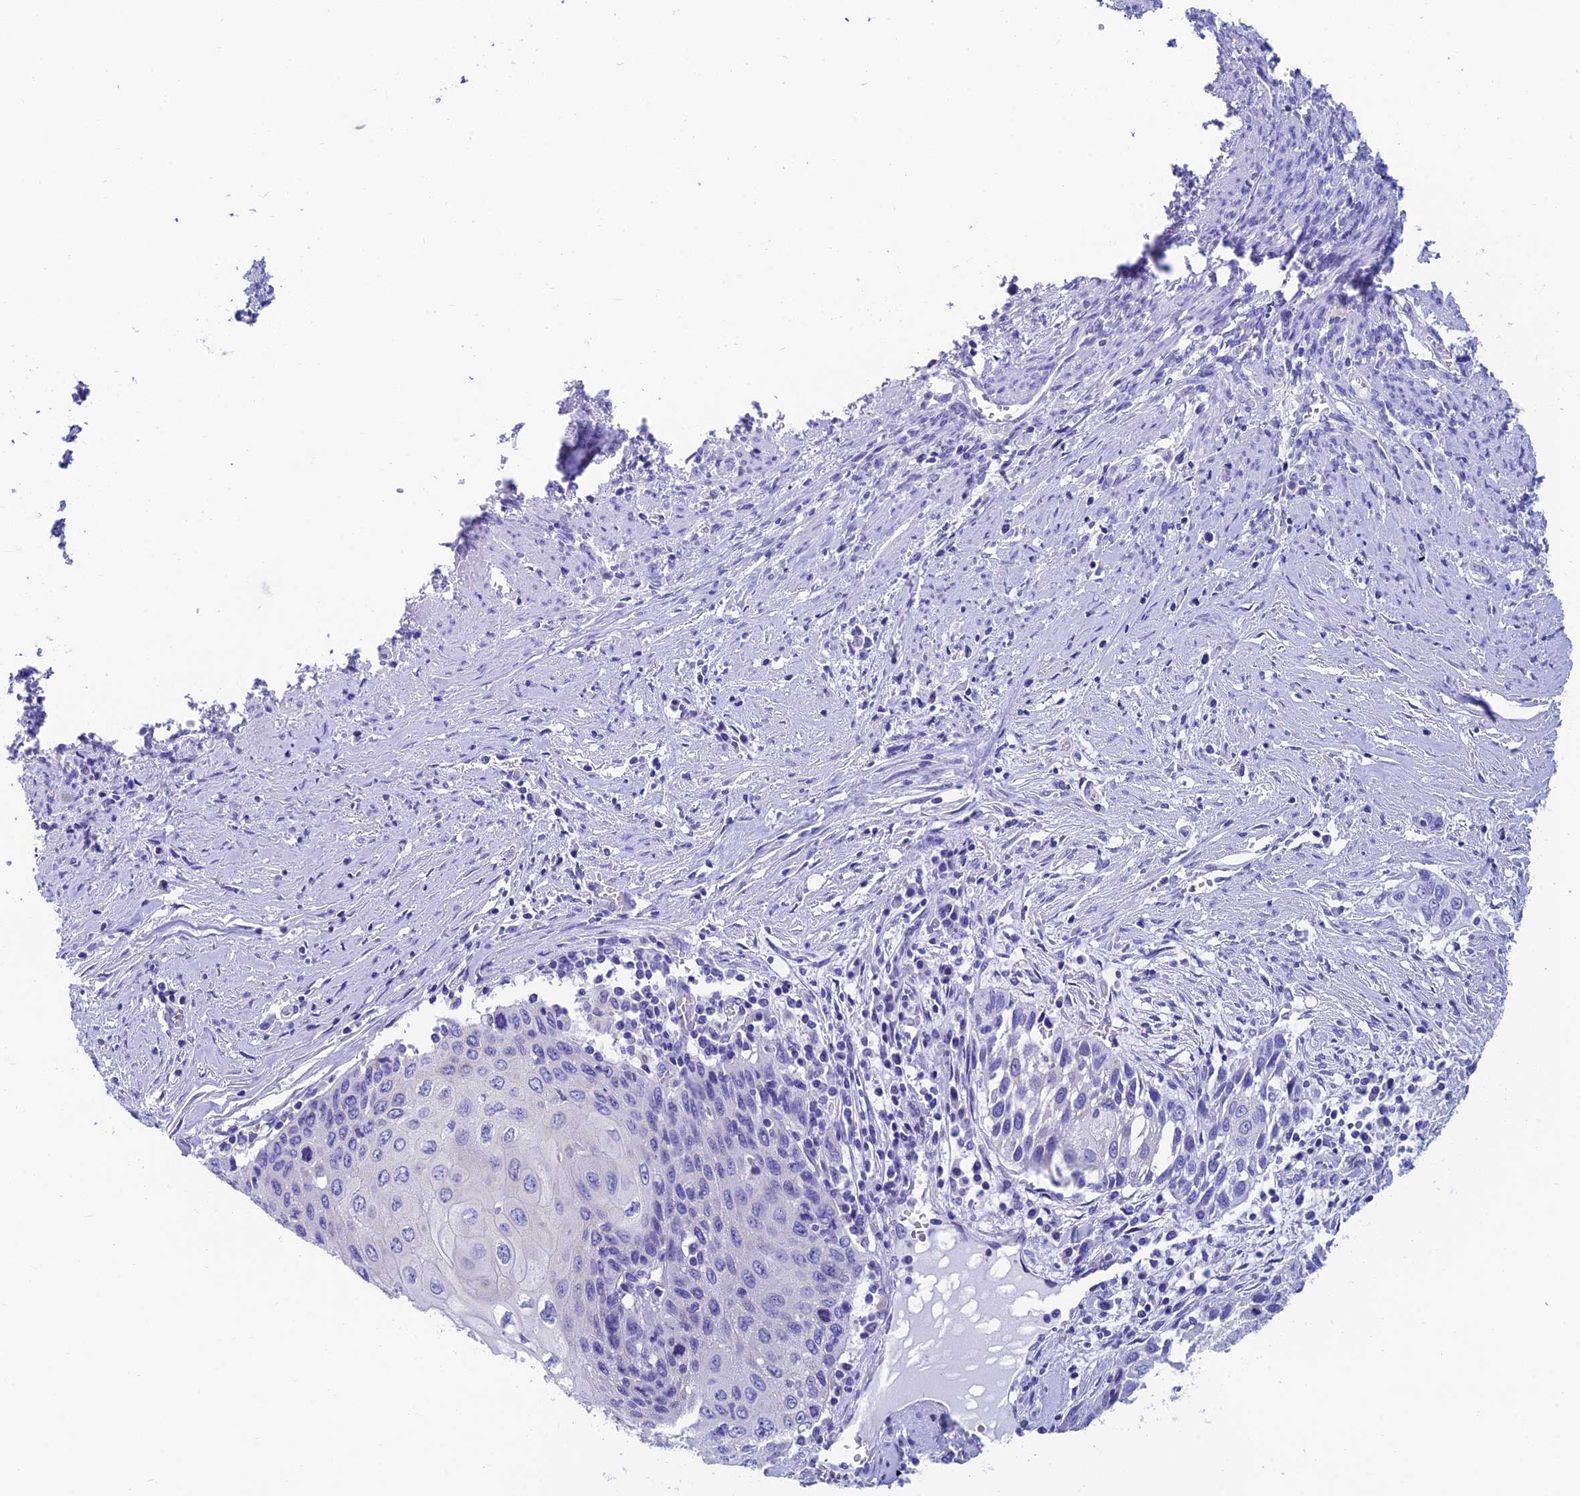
{"staining": {"intensity": "negative", "quantity": "none", "location": "none"}, "tissue": "cervical cancer", "cell_type": "Tumor cells", "image_type": "cancer", "snomed": [{"axis": "morphology", "description": "Squamous cell carcinoma, NOS"}, {"axis": "topography", "description": "Cervix"}], "caption": "High power microscopy histopathology image of an IHC photomicrograph of cervical cancer, revealing no significant expression in tumor cells.", "gene": "REEP4", "patient": {"sex": "female", "age": 67}}